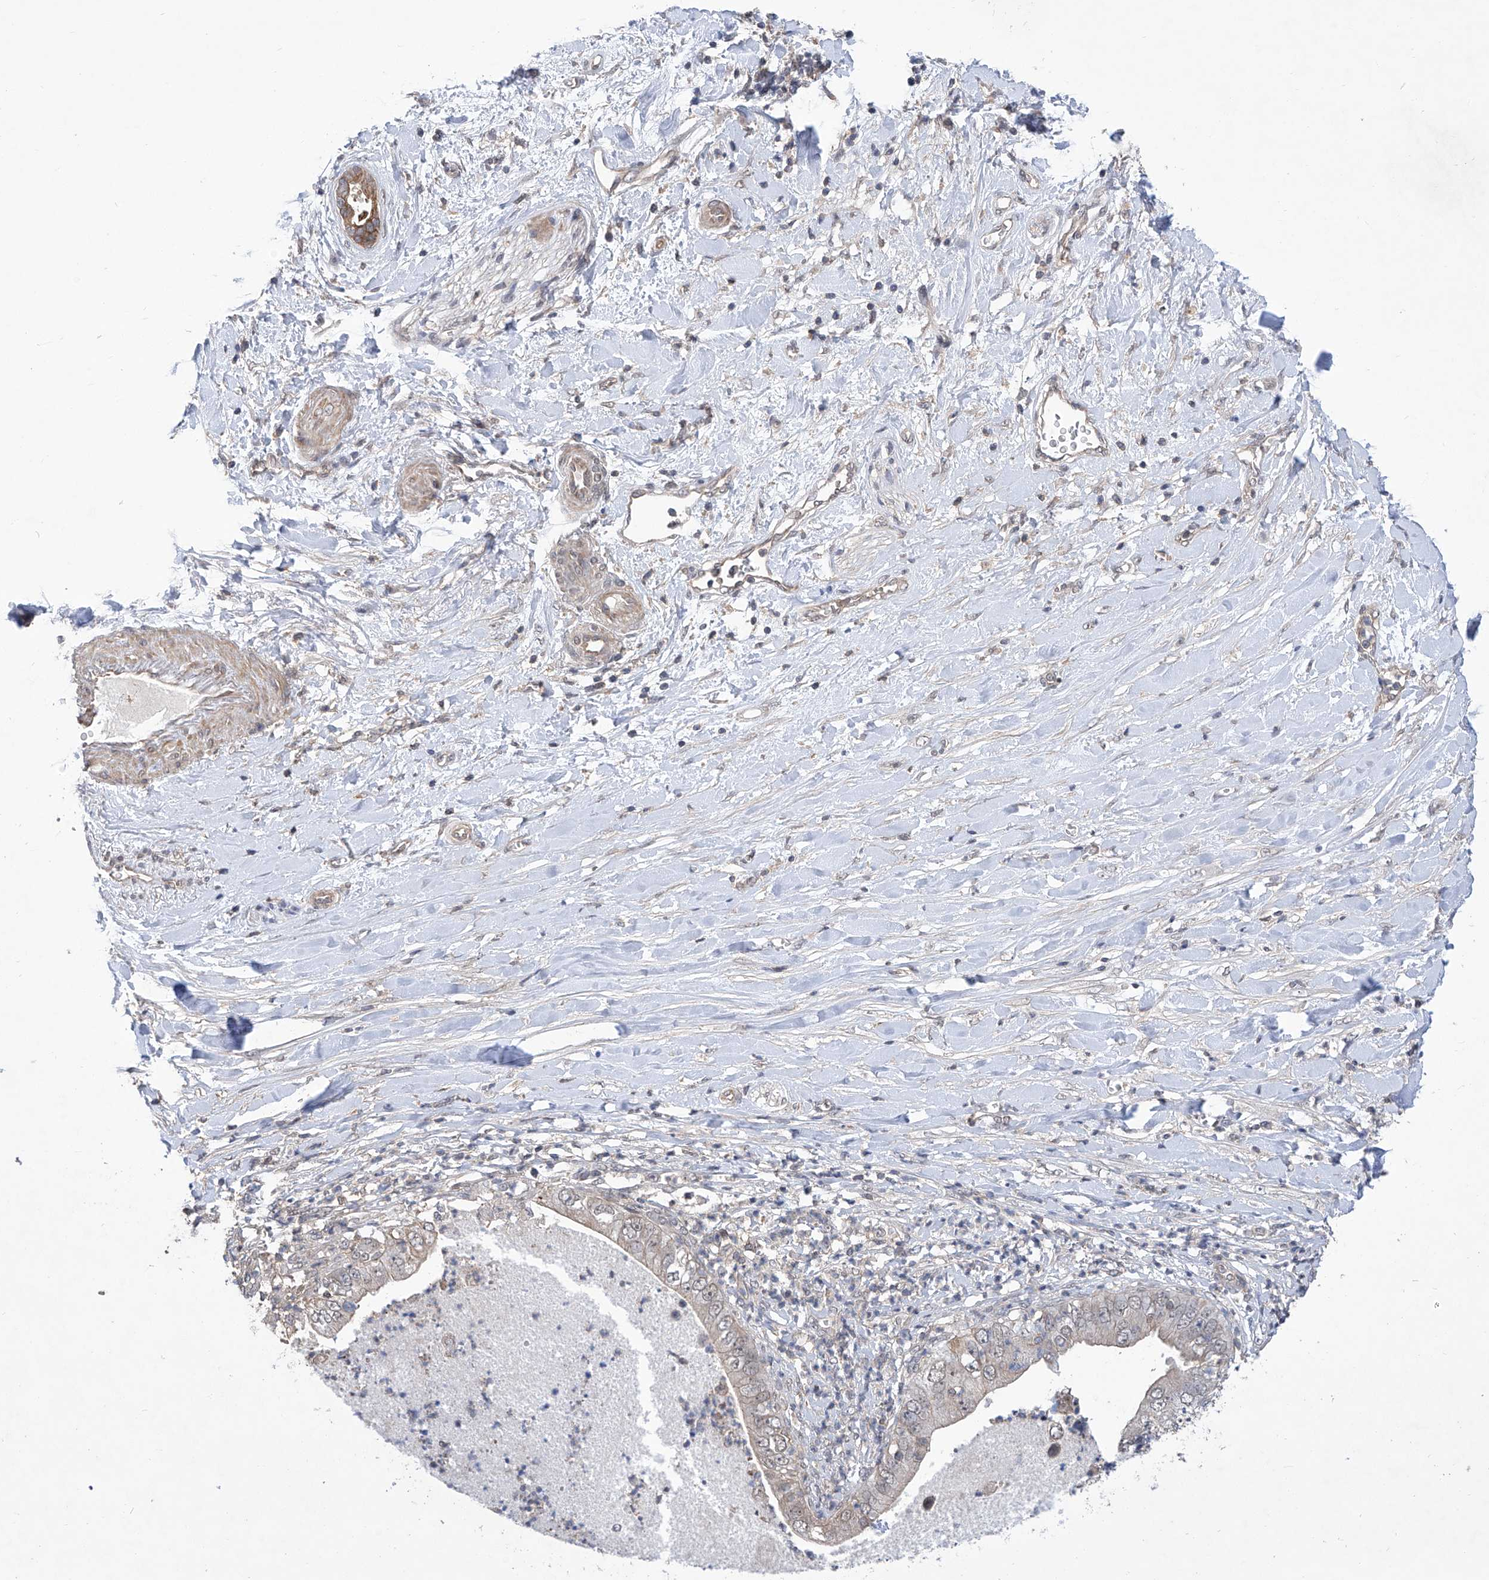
{"staining": {"intensity": "moderate", "quantity": "25%-75%", "location": "cytoplasmic/membranous"}, "tissue": "pancreatic cancer", "cell_type": "Tumor cells", "image_type": "cancer", "snomed": [{"axis": "morphology", "description": "Adenocarcinoma, NOS"}, {"axis": "topography", "description": "Pancreas"}], "caption": "Immunohistochemical staining of human pancreatic cancer shows medium levels of moderate cytoplasmic/membranous protein positivity in approximately 25%-75% of tumor cells.", "gene": "KIFC2", "patient": {"sex": "female", "age": 78}}